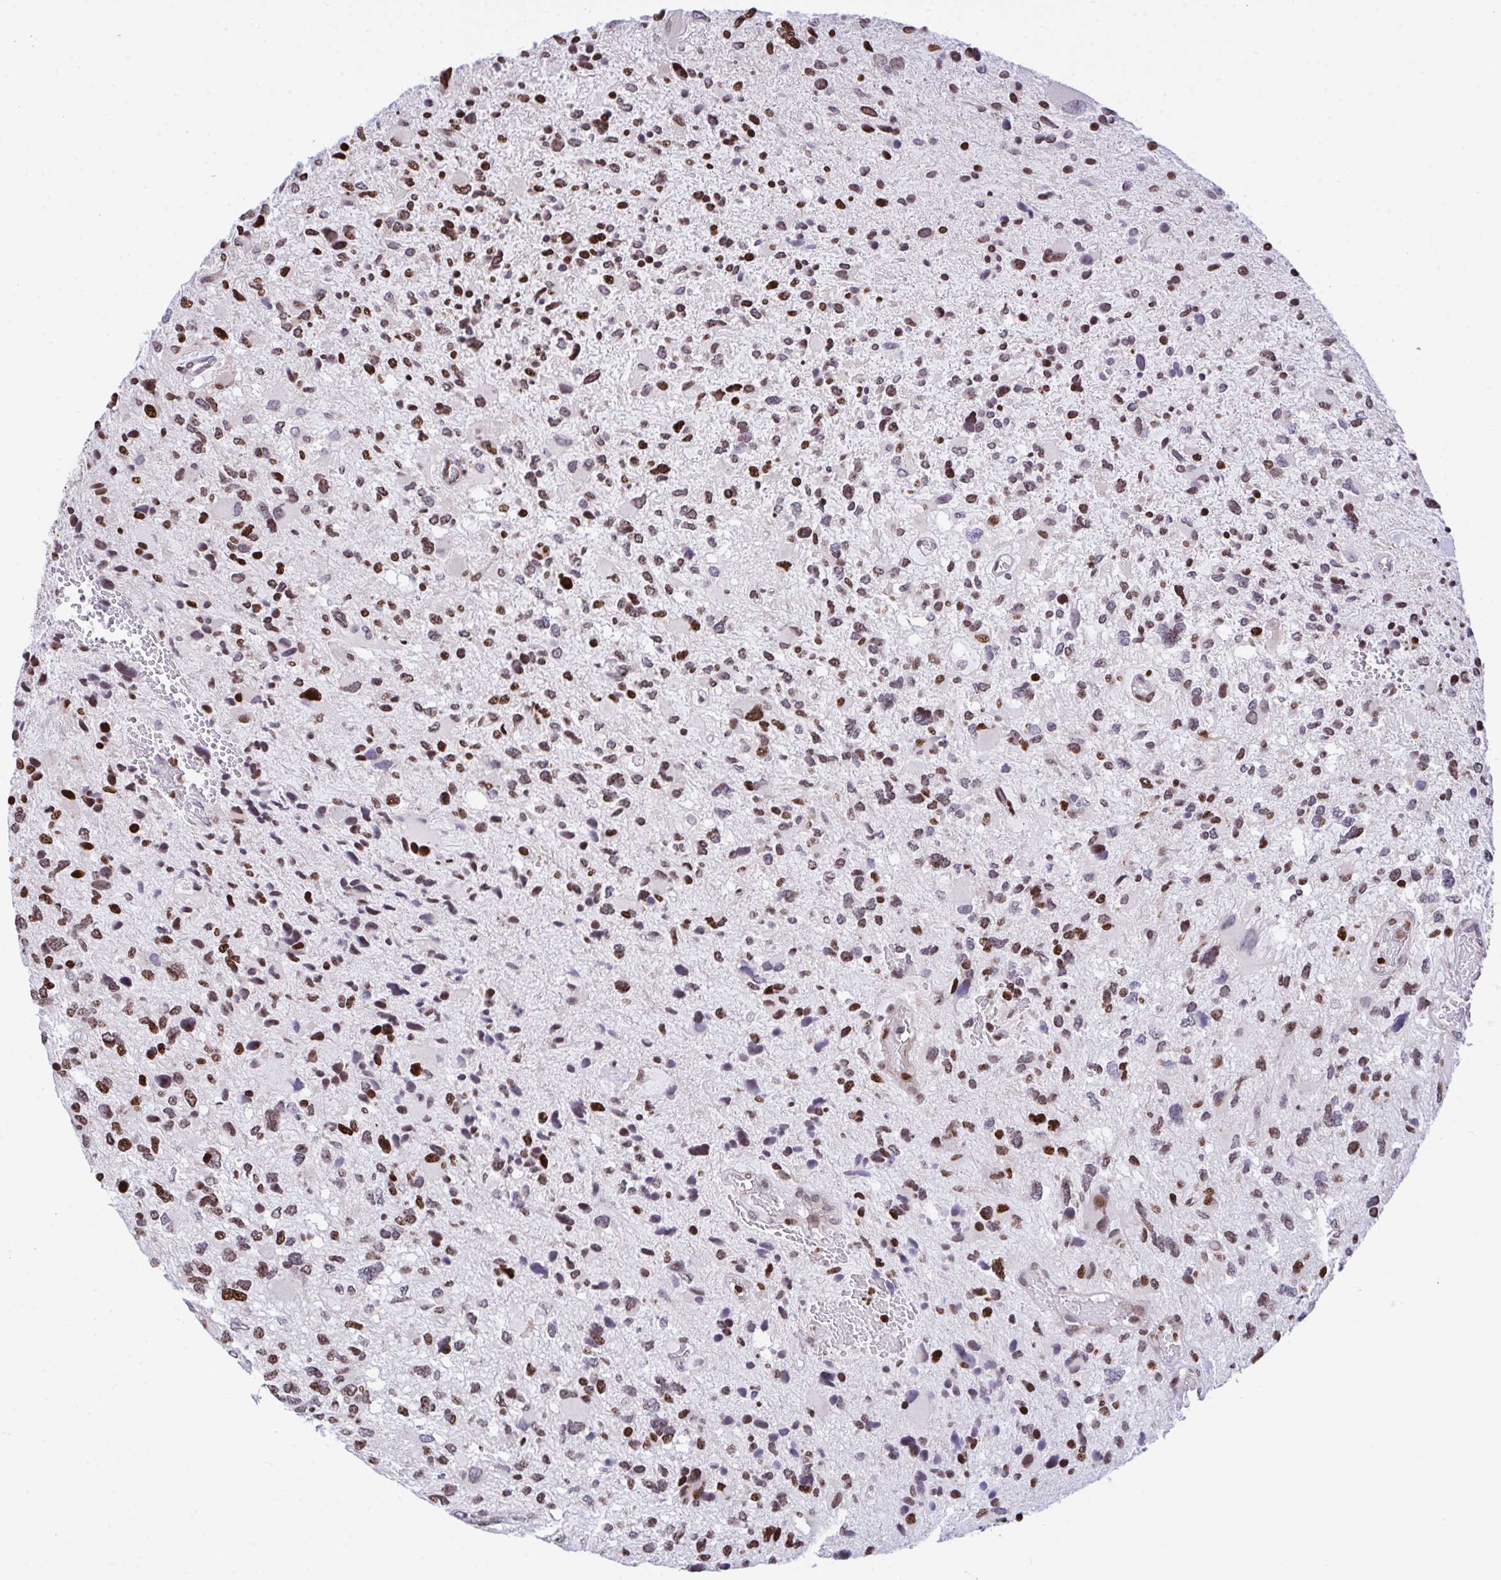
{"staining": {"intensity": "moderate", "quantity": ">75%", "location": "nuclear"}, "tissue": "glioma", "cell_type": "Tumor cells", "image_type": "cancer", "snomed": [{"axis": "morphology", "description": "Glioma, malignant, High grade"}, {"axis": "topography", "description": "Brain"}], "caption": "A histopathology image of glioma stained for a protein exhibits moderate nuclear brown staining in tumor cells. (brown staining indicates protein expression, while blue staining denotes nuclei).", "gene": "RAPGEF5", "patient": {"sex": "female", "age": 11}}